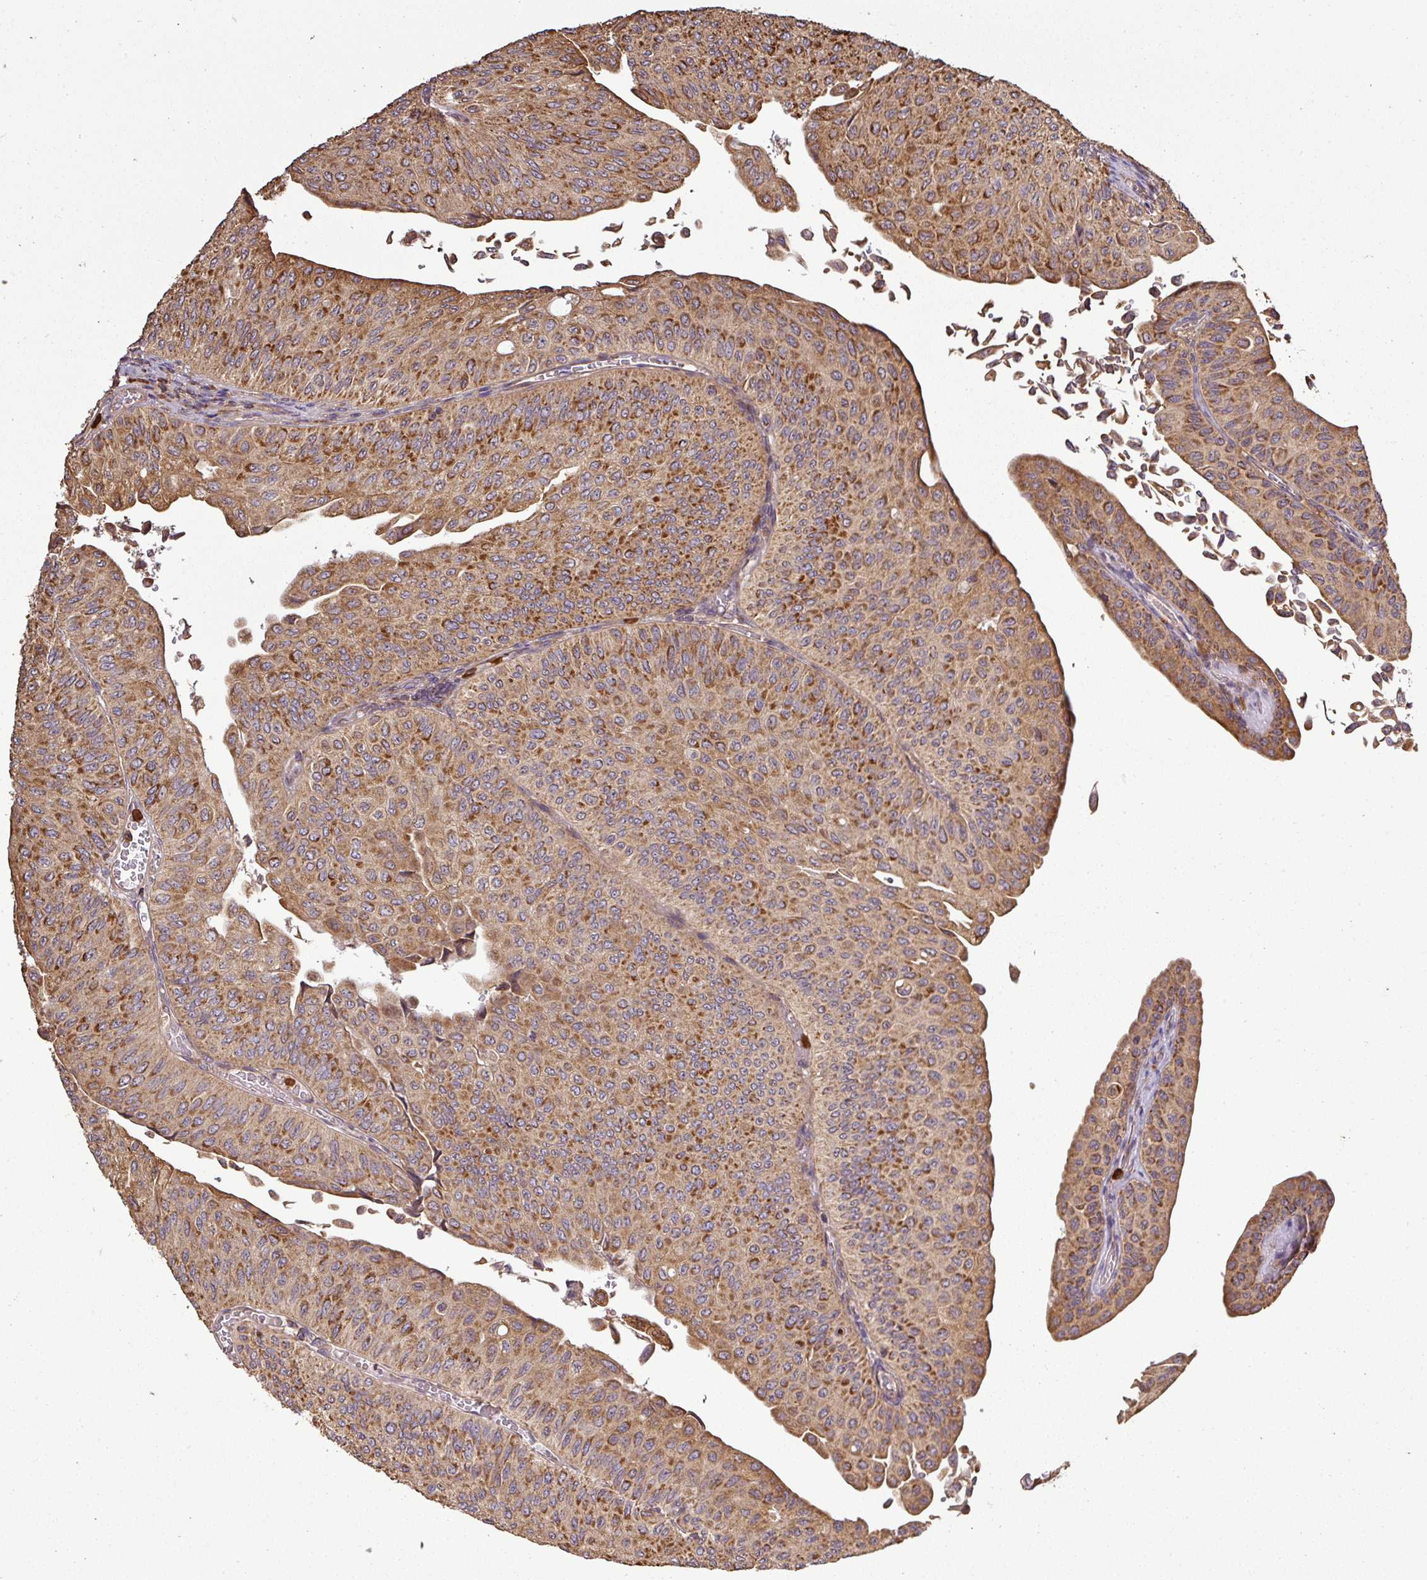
{"staining": {"intensity": "strong", "quantity": "25%-75%", "location": "cytoplasmic/membranous"}, "tissue": "urothelial cancer", "cell_type": "Tumor cells", "image_type": "cancer", "snomed": [{"axis": "morphology", "description": "Urothelial carcinoma, NOS"}, {"axis": "topography", "description": "Urinary bladder"}], "caption": "Protein staining exhibits strong cytoplasmic/membranous expression in approximately 25%-75% of tumor cells in transitional cell carcinoma. (DAB IHC, brown staining for protein, blue staining for nuclei).", "gene": "PLEKHM1", "patient": {"sex": "male", "age": 59}}